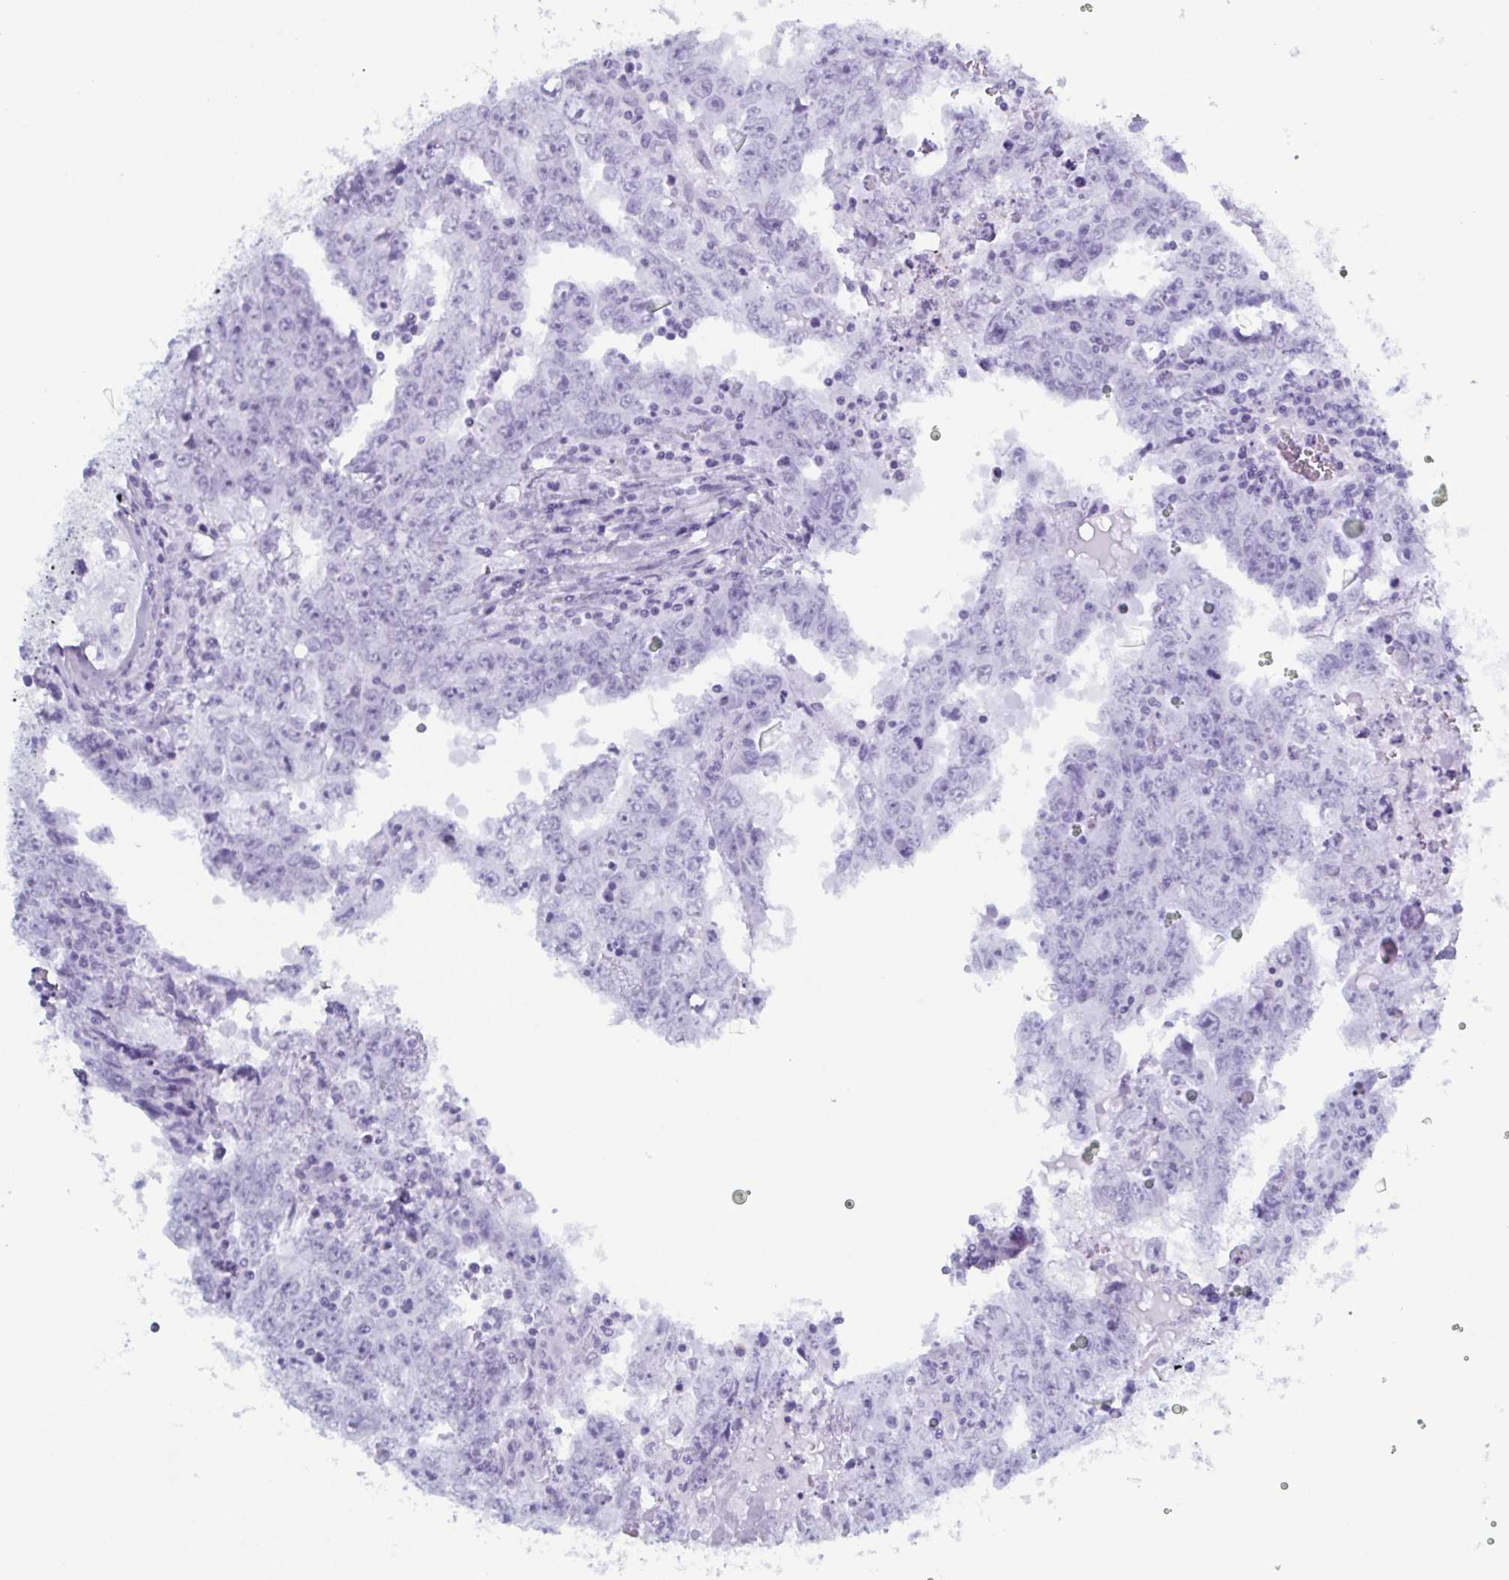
{"staining": {"intensity": "negative", "quantity": "none", "location": "none"}, "tissue": "testis cancer", "cell_type": "Tumor cells", "image_type": "cancer", "snomed": [{"axis": "morphology", "description": "Carcinoma, Embryonal, NOS"}, {"axis": "topography", "description": "Testis"}], "caption": "Tumor cells show no significant positivity in testis embryonal carcinoma. (Stains: DAB IHC with hematoxylin counter stain, Microscopy: brightfield microscopy at high magnification).", "gene": "ZFP64", "patient": {"sex": "male", "age": 22}}